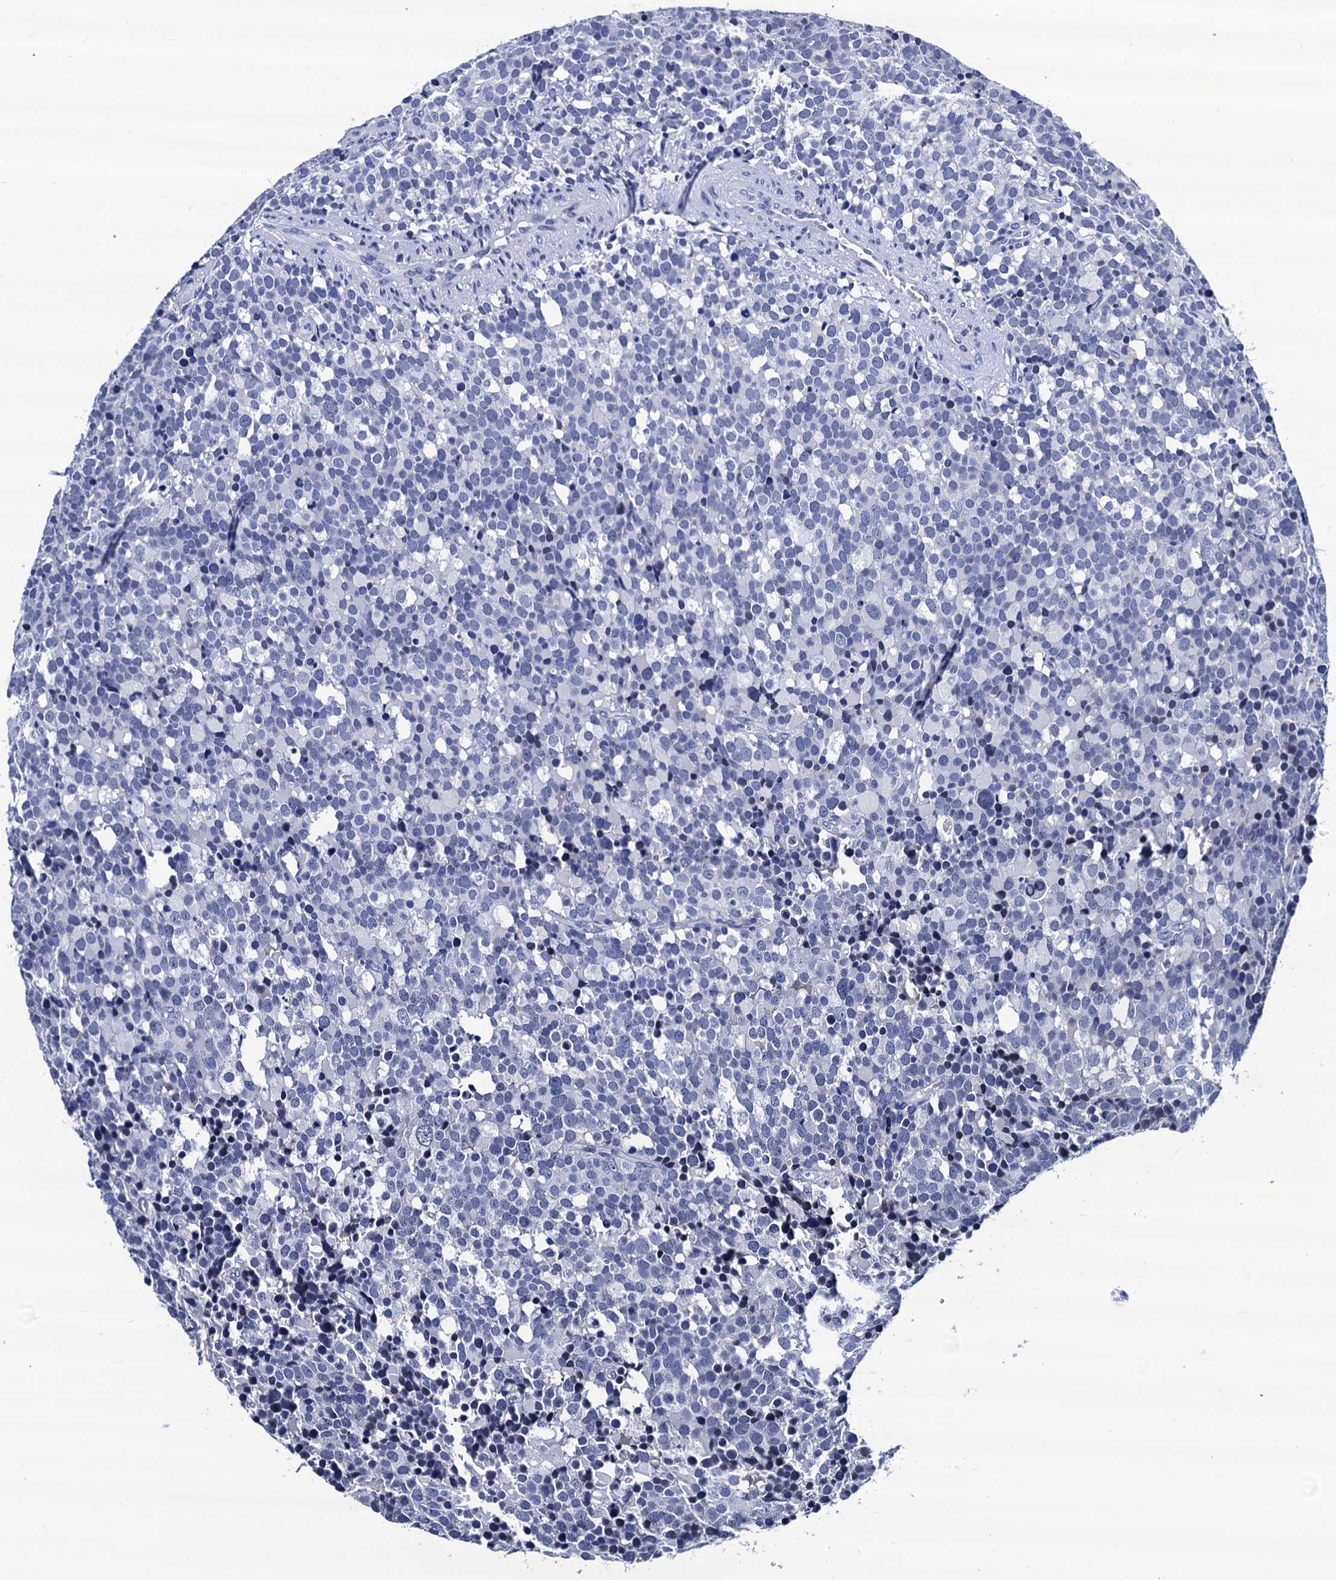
{"staining": {"intensity": "negative", "quantity": "none", "location": "none"}, "tissue": "testis cancer", "cell_type": "Tumor cells", "image_type": "cancer", "snomed": [{"axis": "morphology", "description": "Seminoma, NOS"}, {"axis": "topography", "description": "Testis"}], "caption": "Immunohistochemistry (IHC) of human testis cancer (seminoma) reveals no staining in tumor cells.", "gene": "LRRC30", "patient": {"sex": "male", "age": 71}}